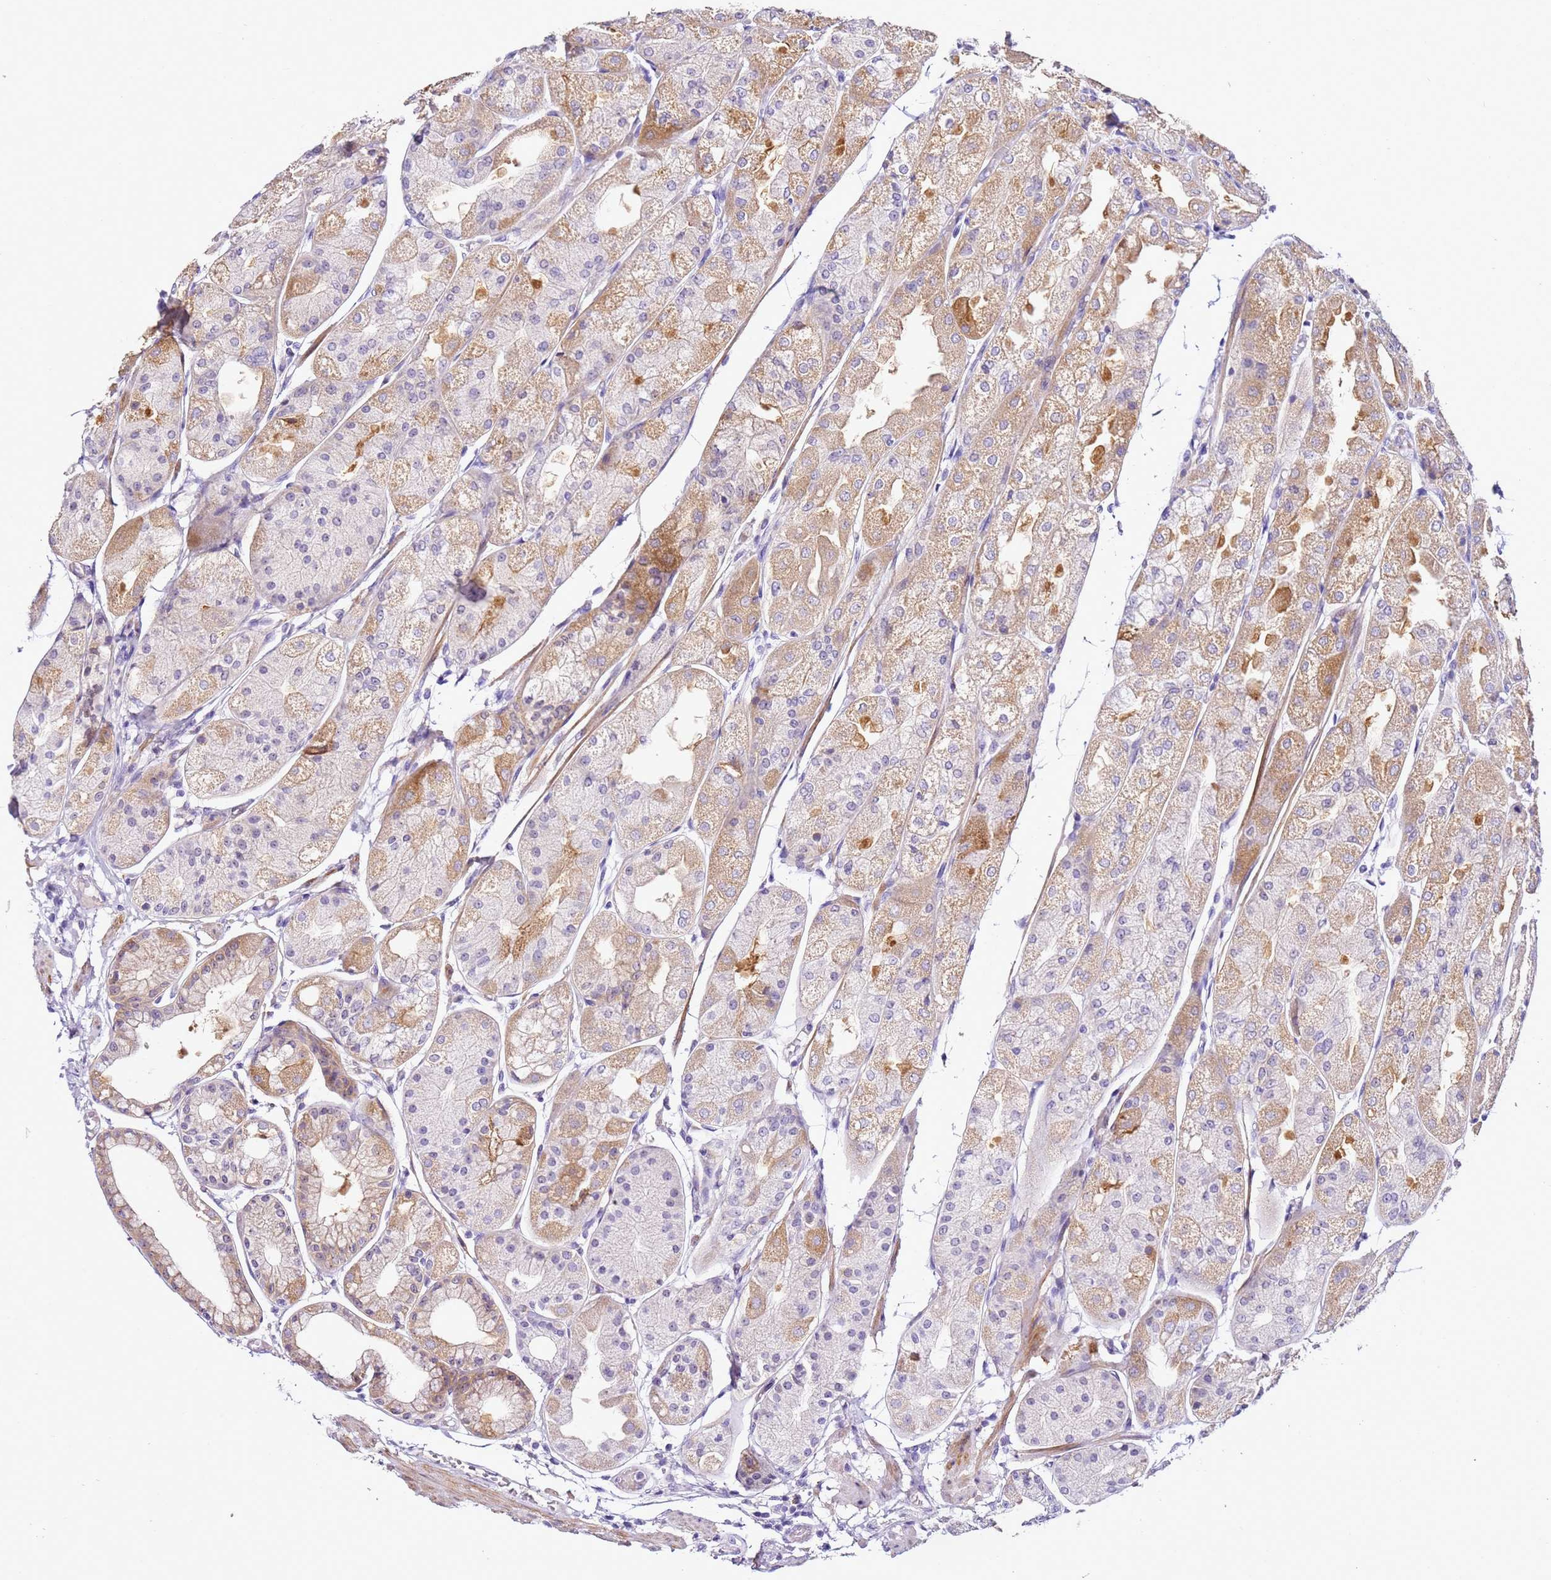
{"staining": {"intensity": "moderate", "quantity": "25%-75%", "location": "cytoplasmic/membranous"}, "tissue": "stomach", "cell_type": "Glandular cells", "image_type": "normal", "snomed": [{"axis": "morphology", "description": "Normal tissue, NOS"}, {"axis": "topography", "description": "Stomach, upper"}], "caption": "Protein analysis of unremarkable stomach shows moderate cytoplasmic/membranous staining in about 25%-75% of glandular cells.", "gene": "HGD", "patient": {"sex": "male", "age": 72}}